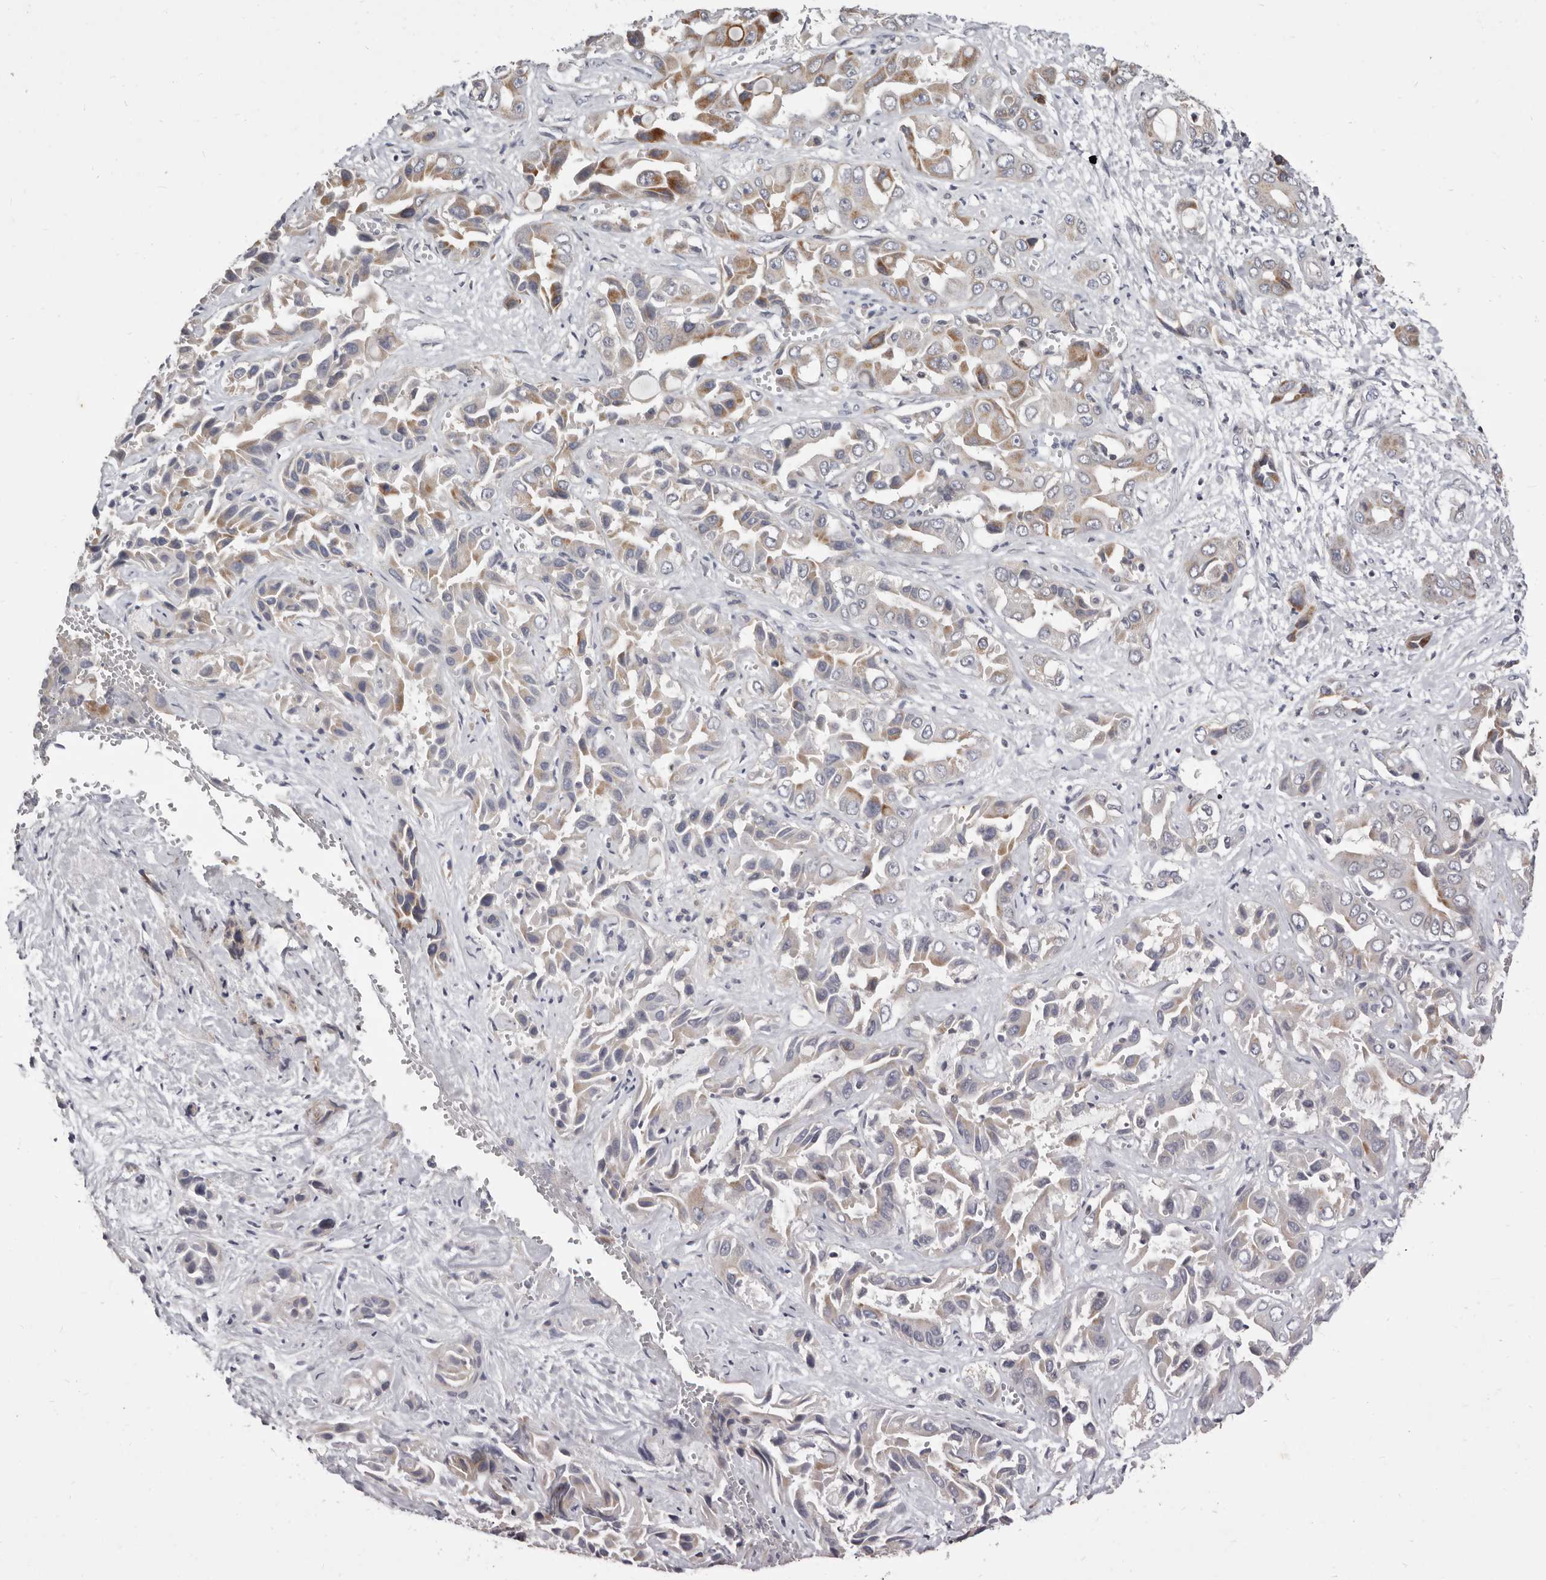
{"staining": {"intensity": "moderate", "quantity": "25%-75%", "location": "cytoplasmic/membranous"}, "tissue": "liver cancer", "cell_type": "Tumor cells", "image_type": "cancer", "snomed": [{"axis": "morphology", "description": "Cholangiocarcinoma"}, {"axis": "topography", "description": "Liver"}], "caption": "Immunohistochemistry photomicrograph of human liver cholangiocarcinoma stained for a protein (brown), which exhibits medium levels of moderate cytoplasmic/membranous expression in approximately 25%-75% of tumor cells.", "gene": "TIMM17B", "patient": {"sex": "female", "age": 52}}